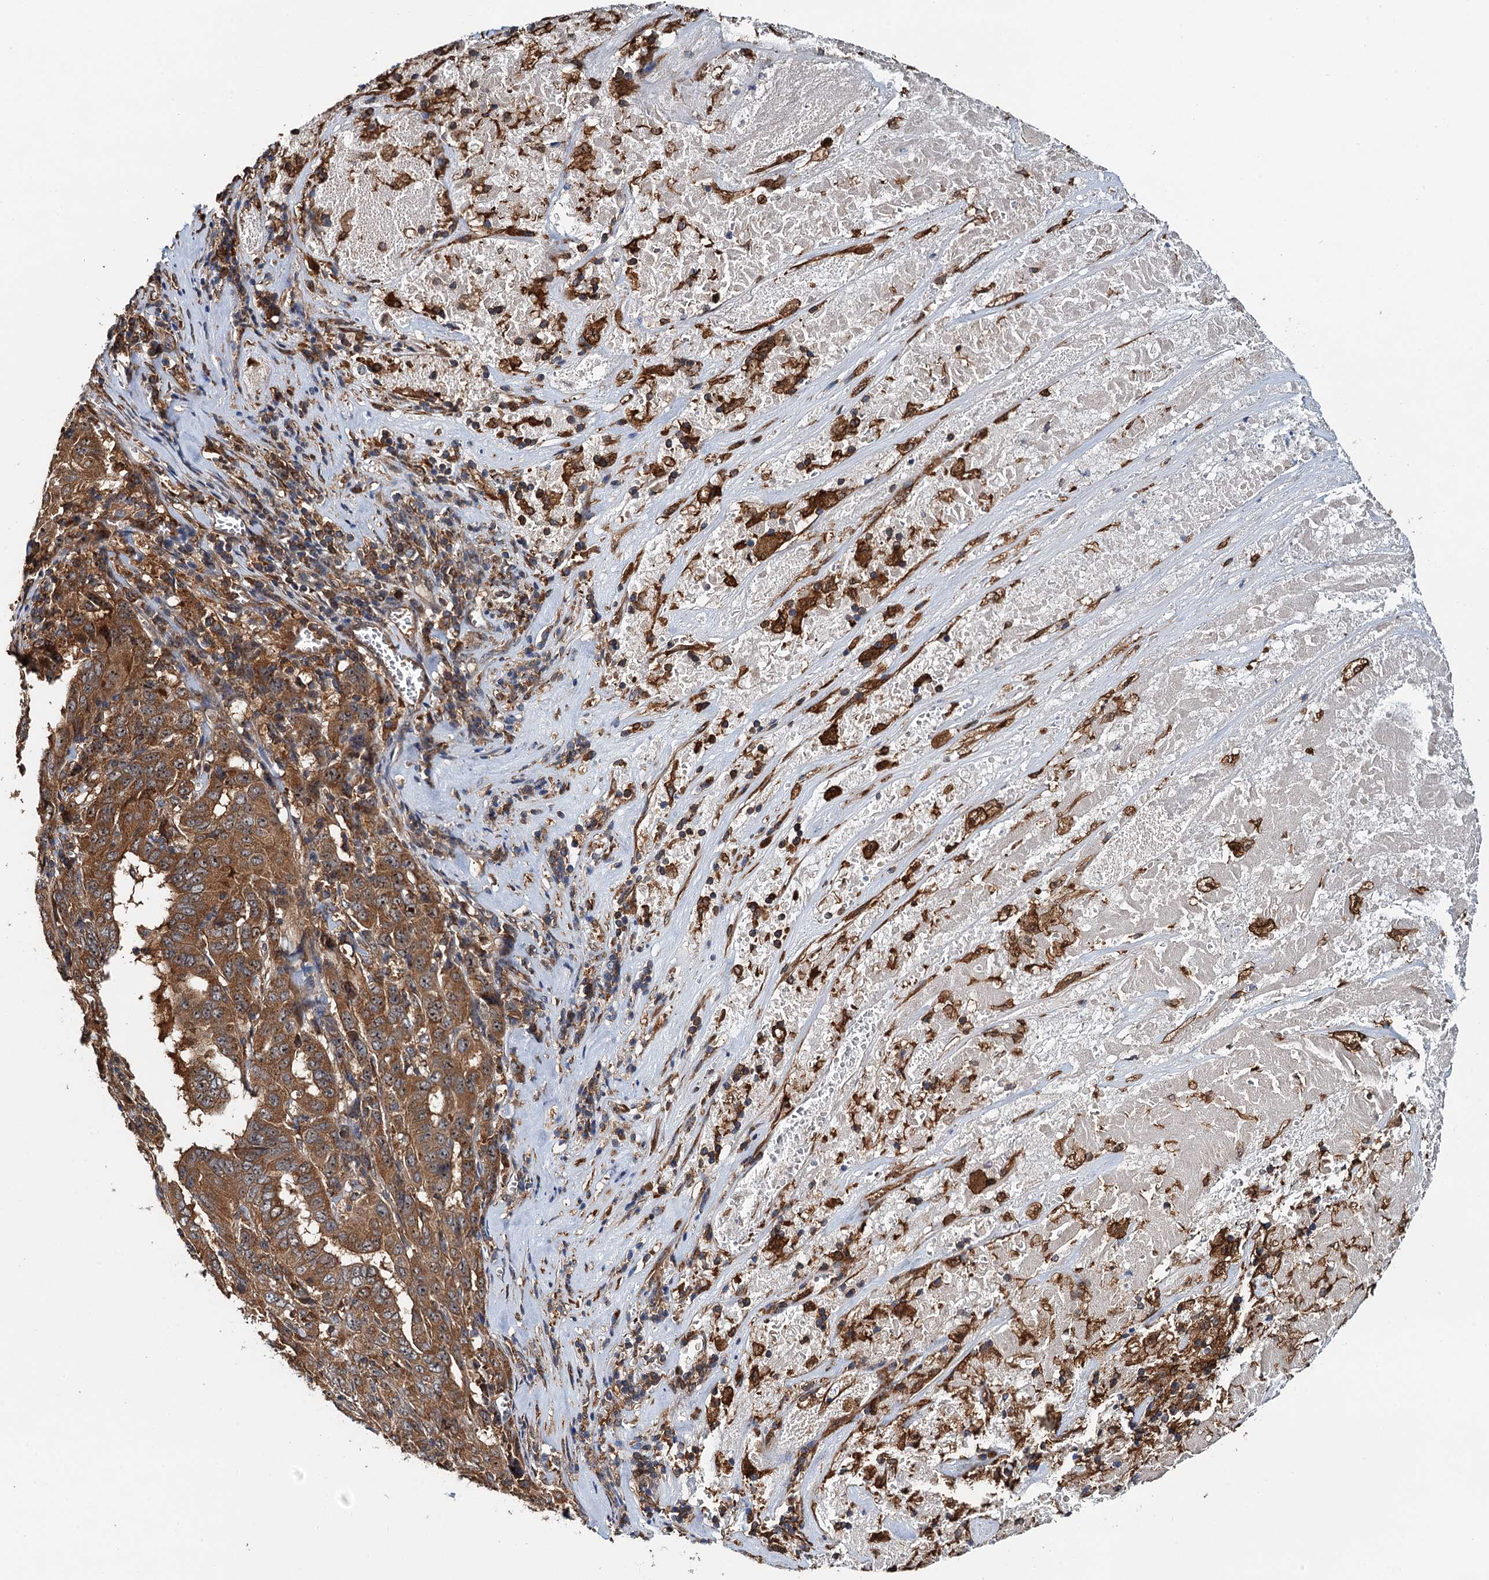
{"staining": {"intensity": "moderate", "quantity": ">75%", "location": "cytoplasmic/membranous"}, "tissue": "pancreatic cancer", "cell_type": "Tumor cells", "image_type": "cancer", "snomed": [{"axis": "morphology", "description": "Adenocarcinoma, NOS"}, {"axis": "topography", "description": "Pancreas"}], "caption": "Immunohistochemical staining of human pancreatic cancer demonstrates moderate cytoplasmic/membranous protein positivity in approximately >75% of tumor cells.", "gene": "USP6NL", "patient": {"sex": "male", "age": 63}}